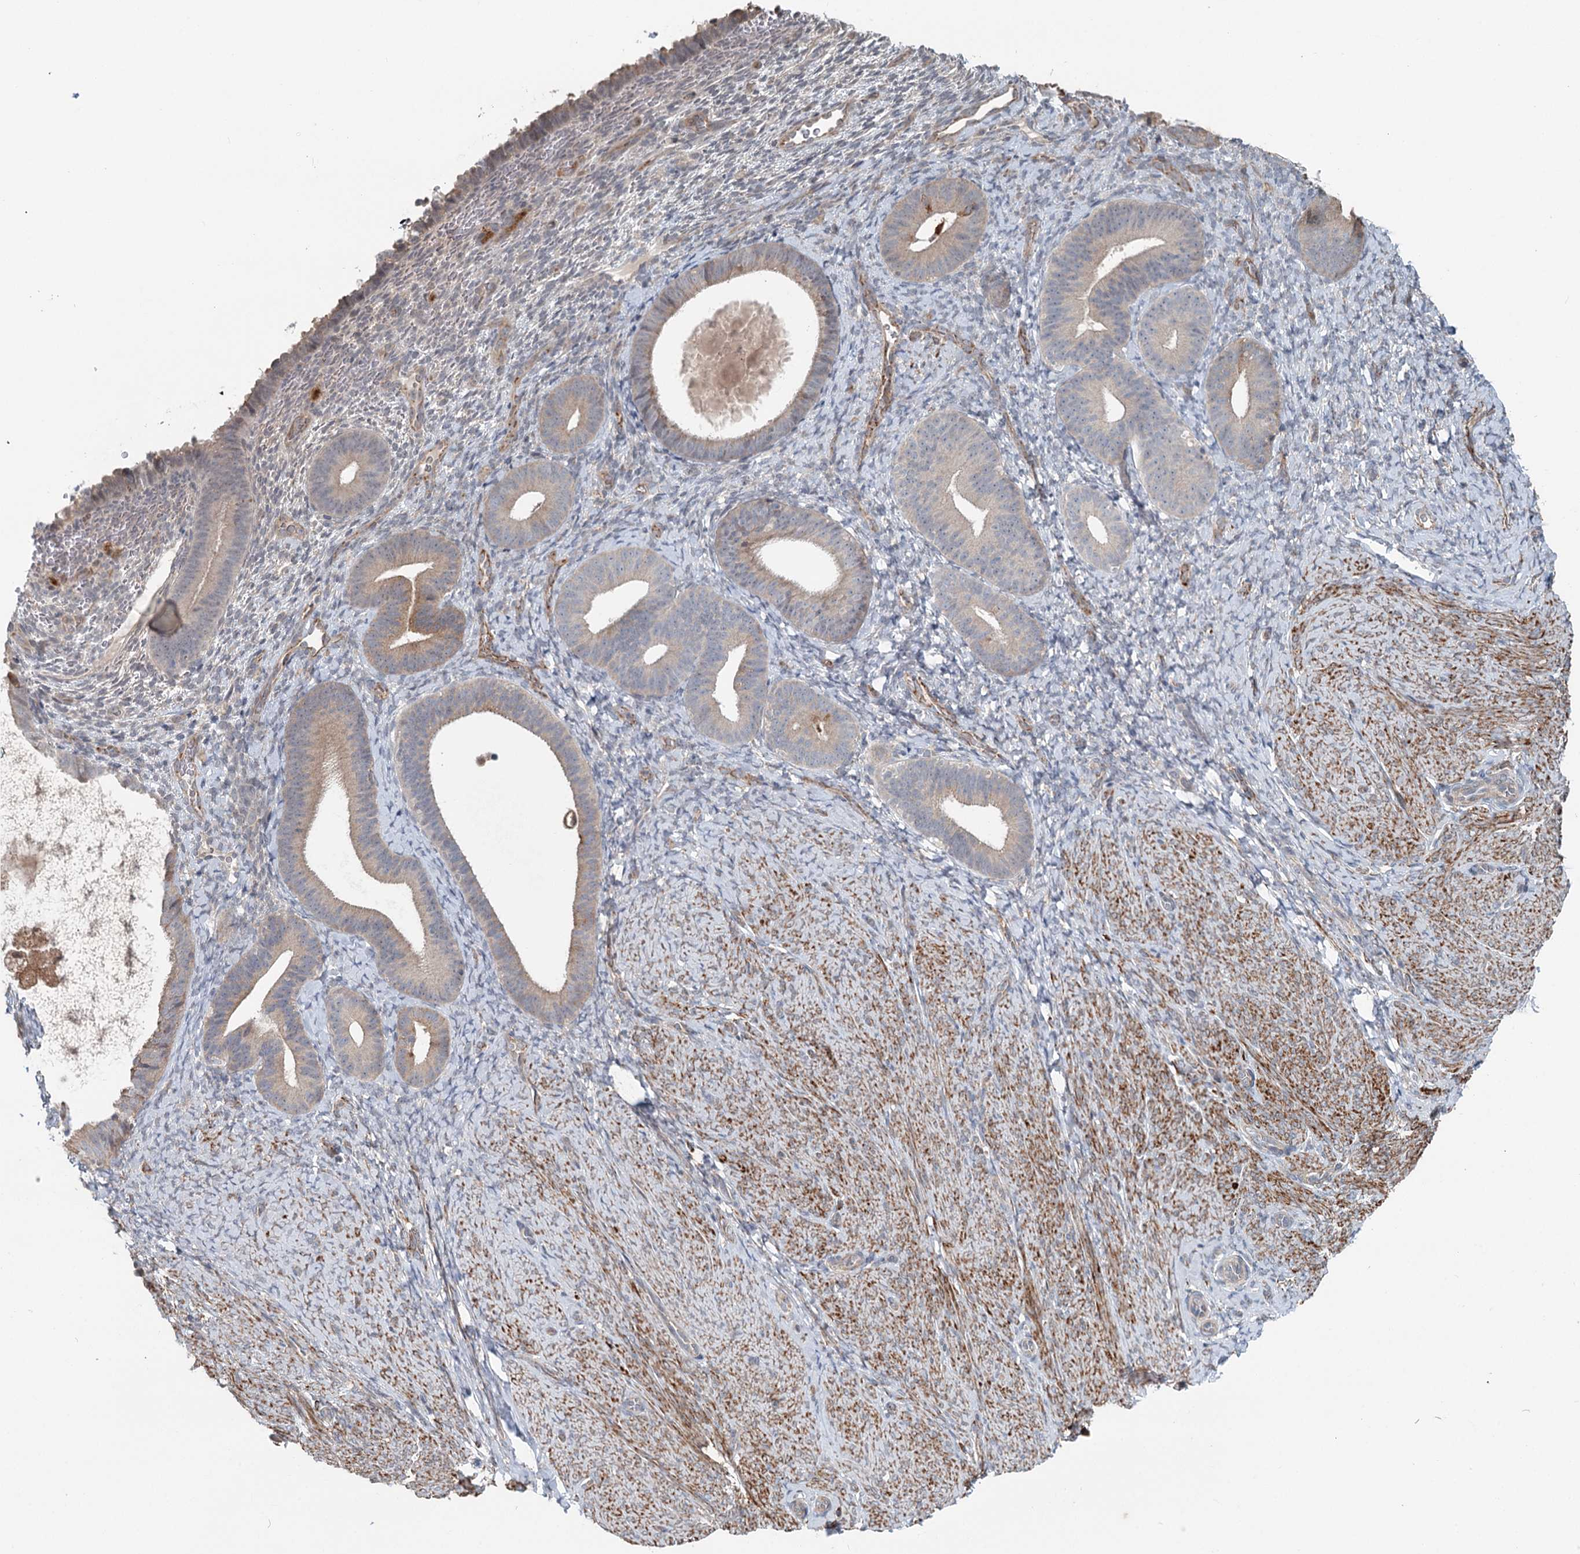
{"staining": {"intensity": "weak", "quantity": "<25%", "location": "cytoplasmic/membranous"}, "tissue": "endometrium", "cell_type": "Cells in endometrial stroma", "image_type": "normal", "snomed": [{"axis": "morphology", "description": "Normal tissue, NOS"}, {"axis": "topography", "description": "Endometrium"}], "caption": "This is a micrograph of immunohistochemistry staining of normal endometrium, which shows no expression in cells in endometrial stroma.", "gene": "RNF111", "patient": {"sex": "female", "age": 65}}